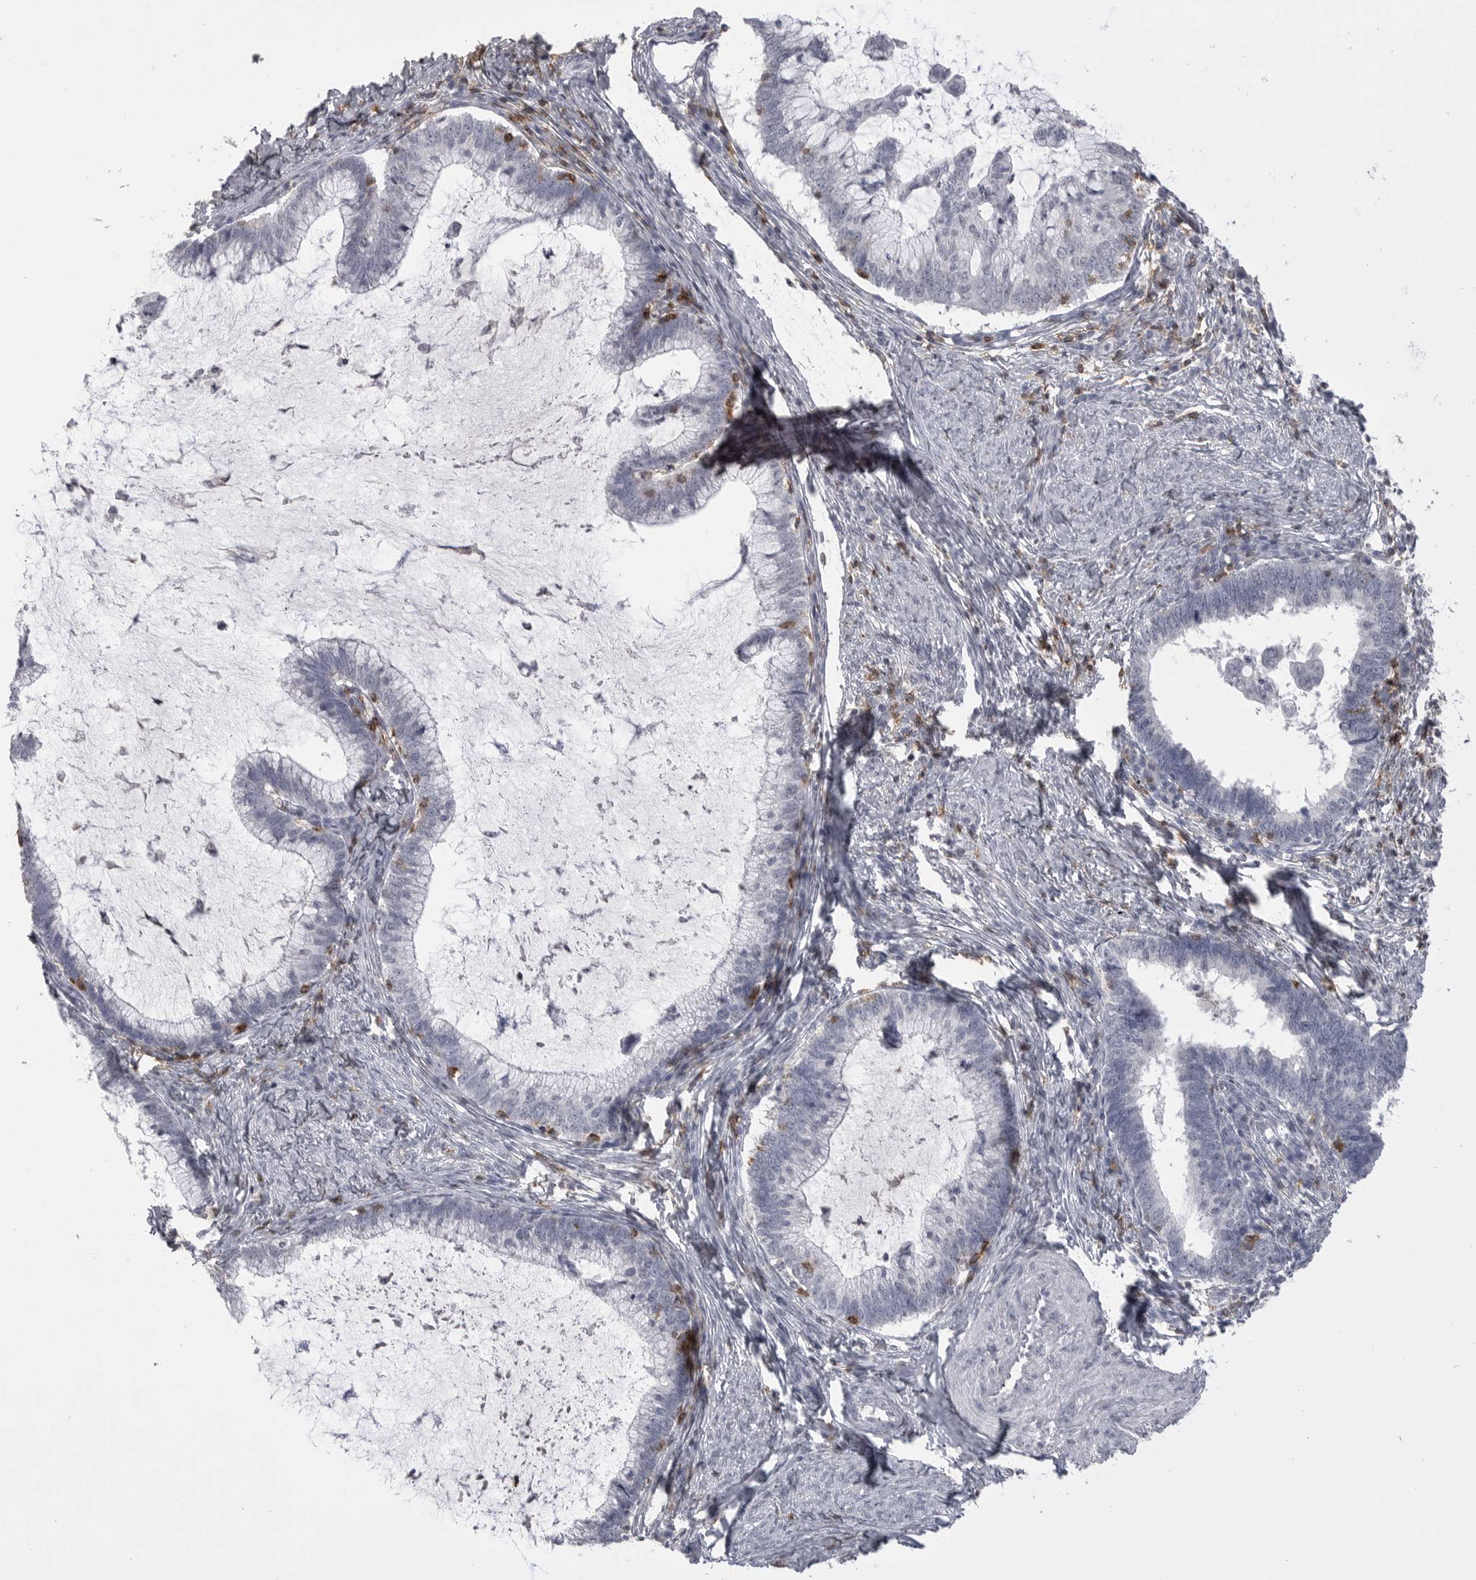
{"staining": {"intensity": "negative", "quantity": "none", "location": "none"}, "tissue": "cervical cancer", "cell_type": "Tumor cells", "image_type": "cancer", "snomed": [{"axis": "morphology", "description": "Adenocarcinoma, NOS"}, {"axis": "topography", "description": "Cervix"}], "caption": "There is no significant staining in tumor cells of cervical adenocarcinoma.", "gene": "ITGAL", "patient": {"sex": "female", "age": 36}}